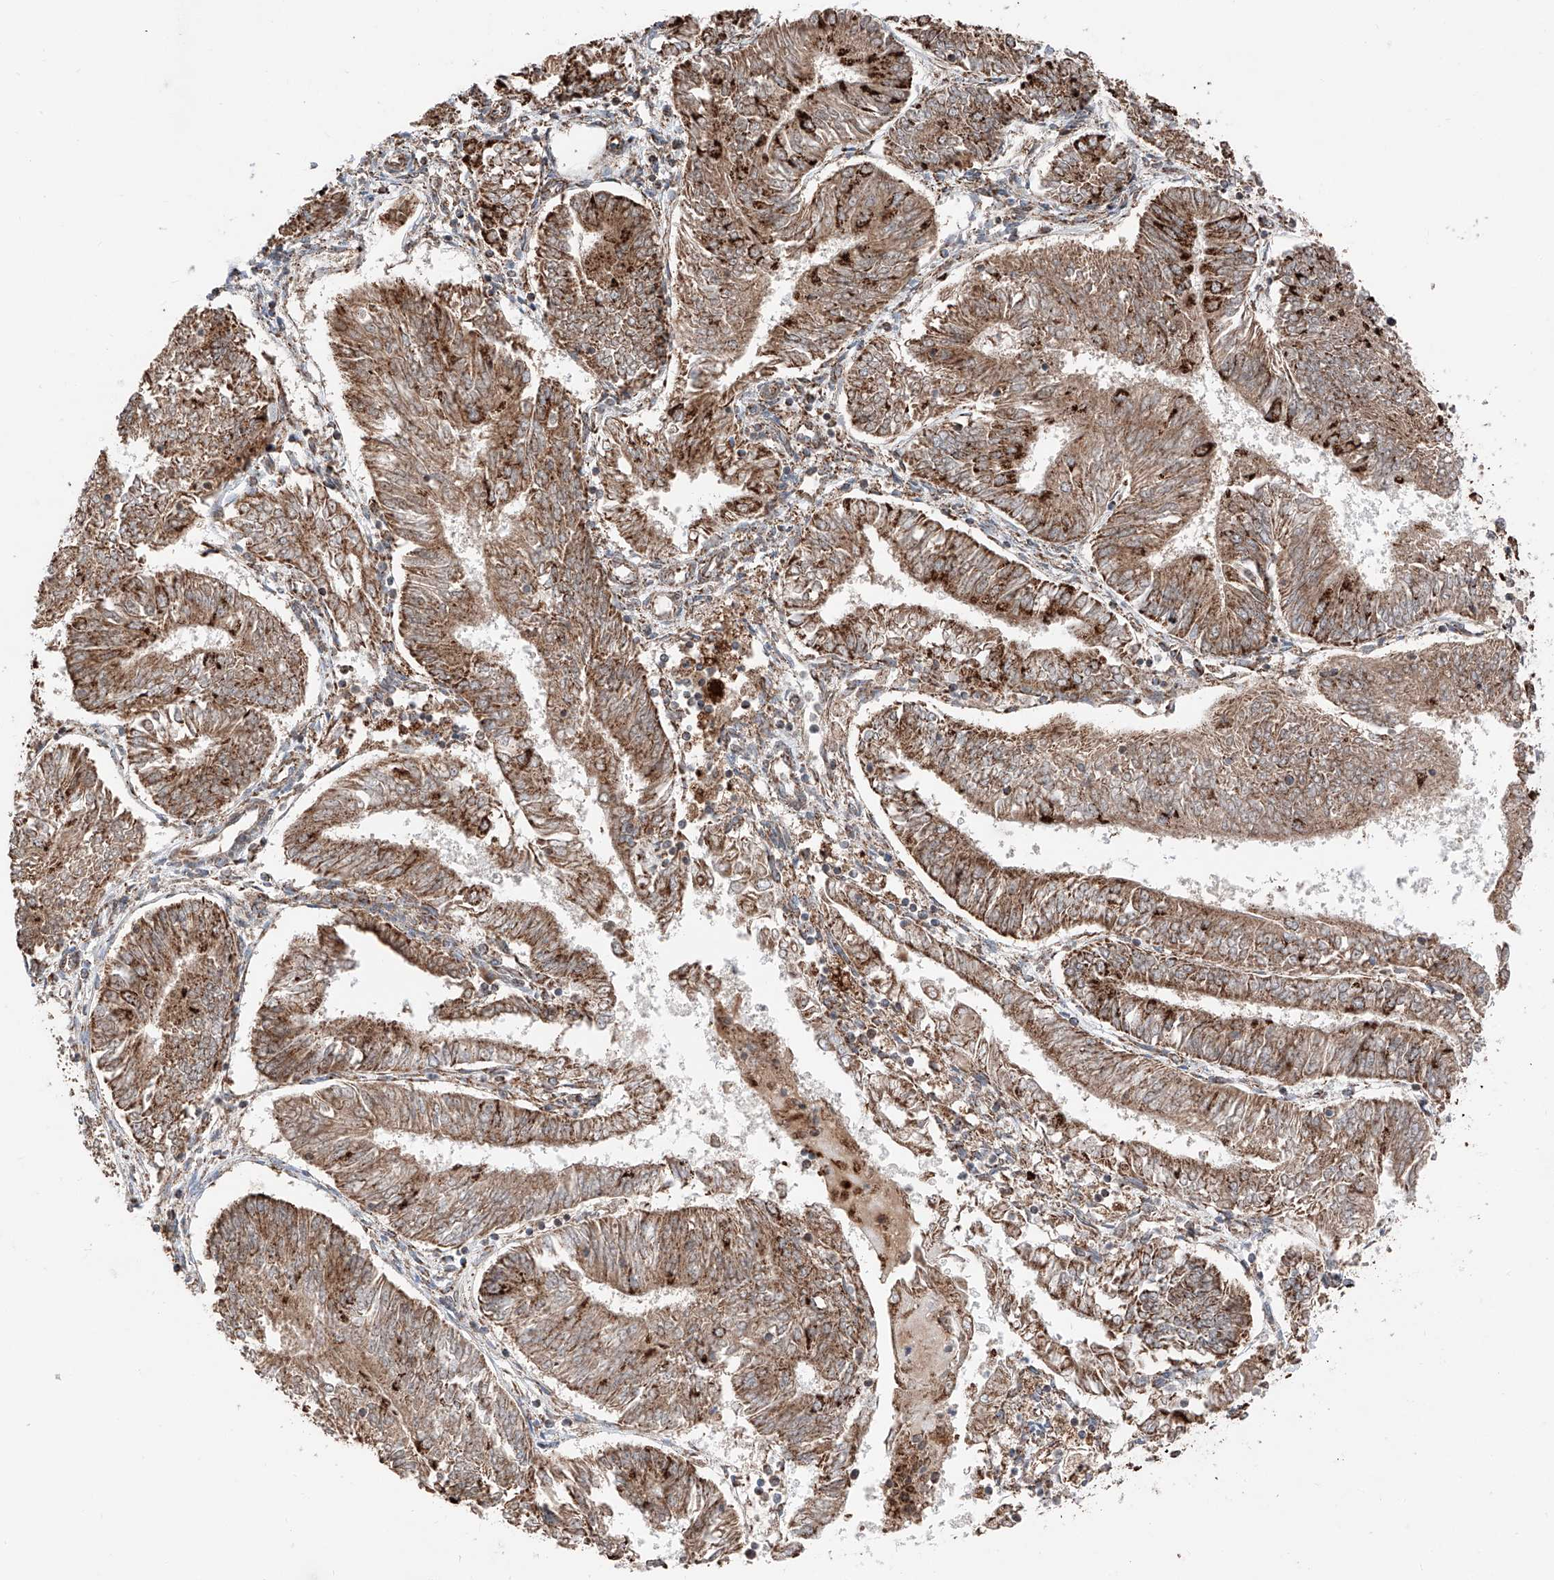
{"staining": {"intensity": "strong", "quantity": ">75%", "location": "cytoplasmic/membranous"}, "tissue": "endometrial cancer", "cell_type": "Tumor cells", "image_type": "cancer", "snomed": [{"axis": "morphology", "description": "Adenocarcinoma, NOS"}, {"axis": "topography", "description": "Endometrium"}], "caption": "Endometrial cancer was stained to show a protein in brown. There is high levels of strong cytoplasmic/membranous expression in about >75% of tumor cells.", "gene": "ZSCAN29", "patient": {"sex": "female", "age": 58}}